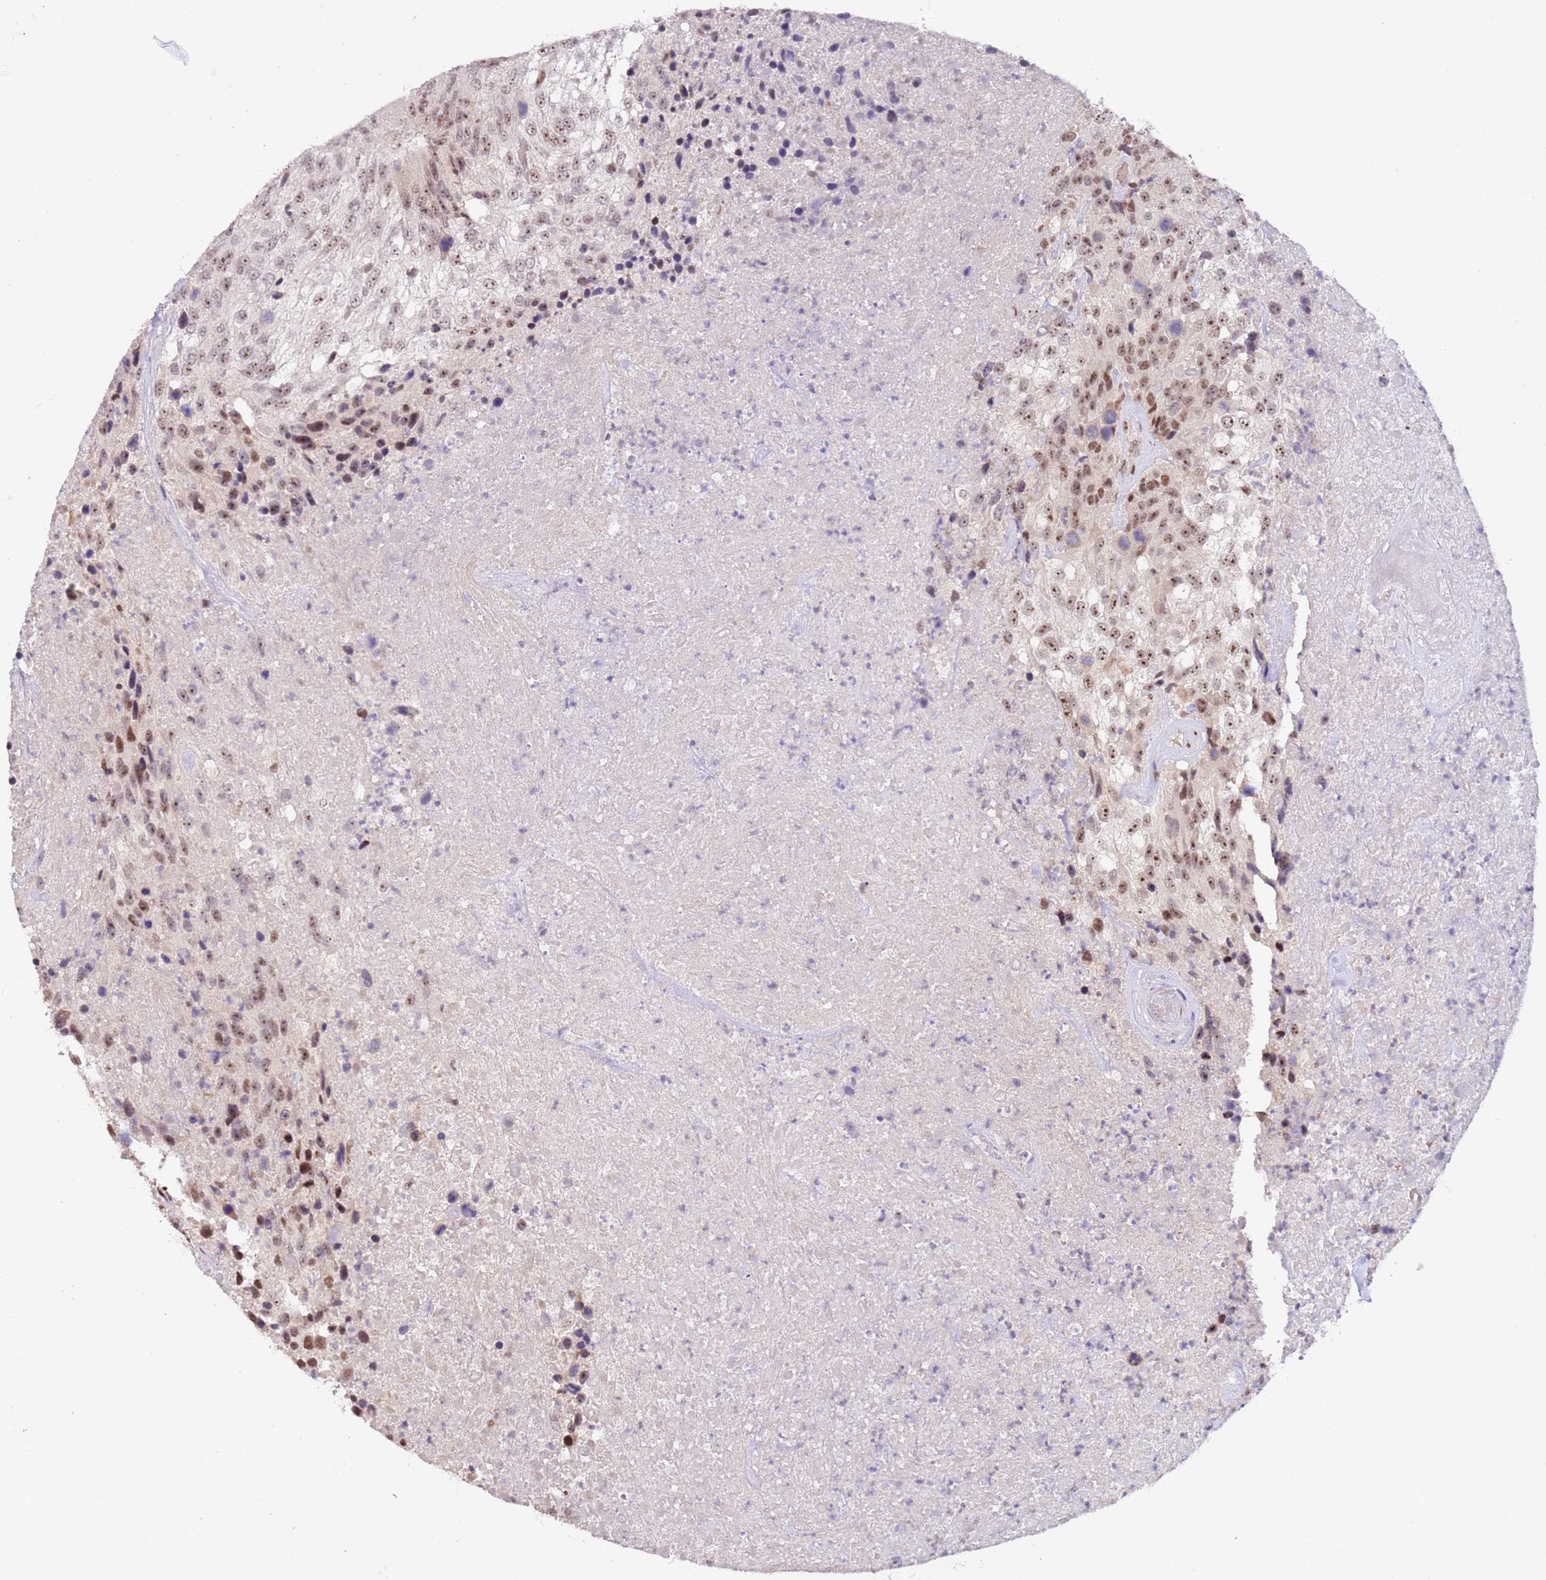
{"staining": {"intensity": "moderate", "quantity": ">75%", "location": "nuclear"}, "tissue": "urothelial cancer", "cell_type": "Tumor cells", "image_type": "cancer", "snomed": [{"axis": "morphology", "description": "Urothelial carcinoma, High grade"}, {"axis": "topography", "description": "Urinary bladder"}], "caption": "Immunohistochemistry of human urothelial cancer shows medium levels of moderate nuclear expression in approximately >75% of tumor cells.", "gene": "LGALSL", "patient": {"sex": "female", "age": 70}}